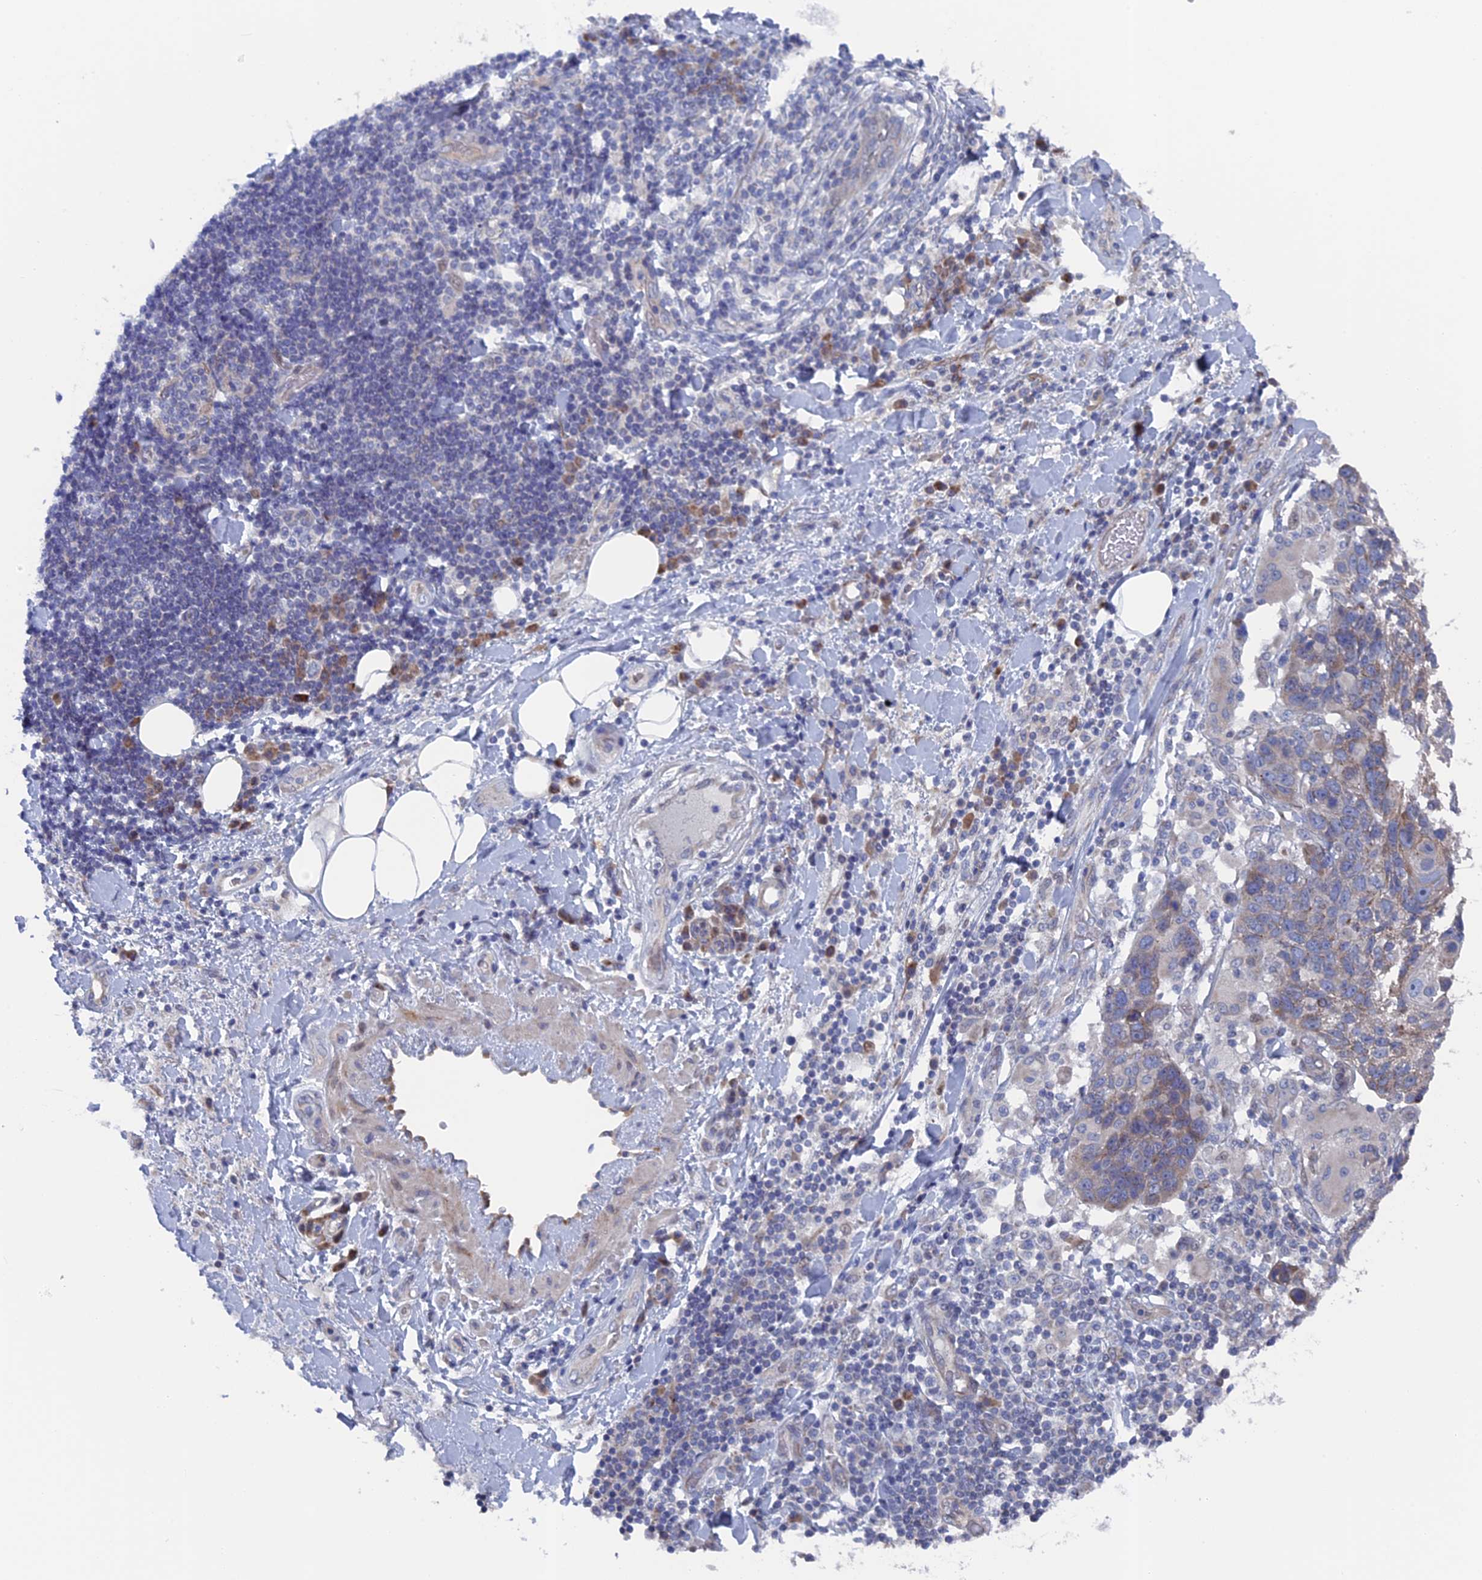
{"staining": {"intensity": "negative", "quantity": "none", "location": "none"}, "tissue": "adipose tissue", "cell_type": "Adipocytes", "image_type": "normal", "snomed": [{"axis": "morphology", "description": "Normal tissue, NOS"}, {"axis": "morphology", "description": "Squamous cell carcinoma, NOS"}, {"axis": "topography", "description": "Lymph node"}, {"axis": "topography", "description": "Bronchus"}, {"axis": "topography", "description": "Lung"}], "caption": "Immunohistochemical staining of normal adipose tissue reveals no significant staining in adipocytes. (DAB immunohistochemistry with hematoxylin counter stain).", "gene": "TMEM161A", "patient": {"sex": "male", "age": 66}}